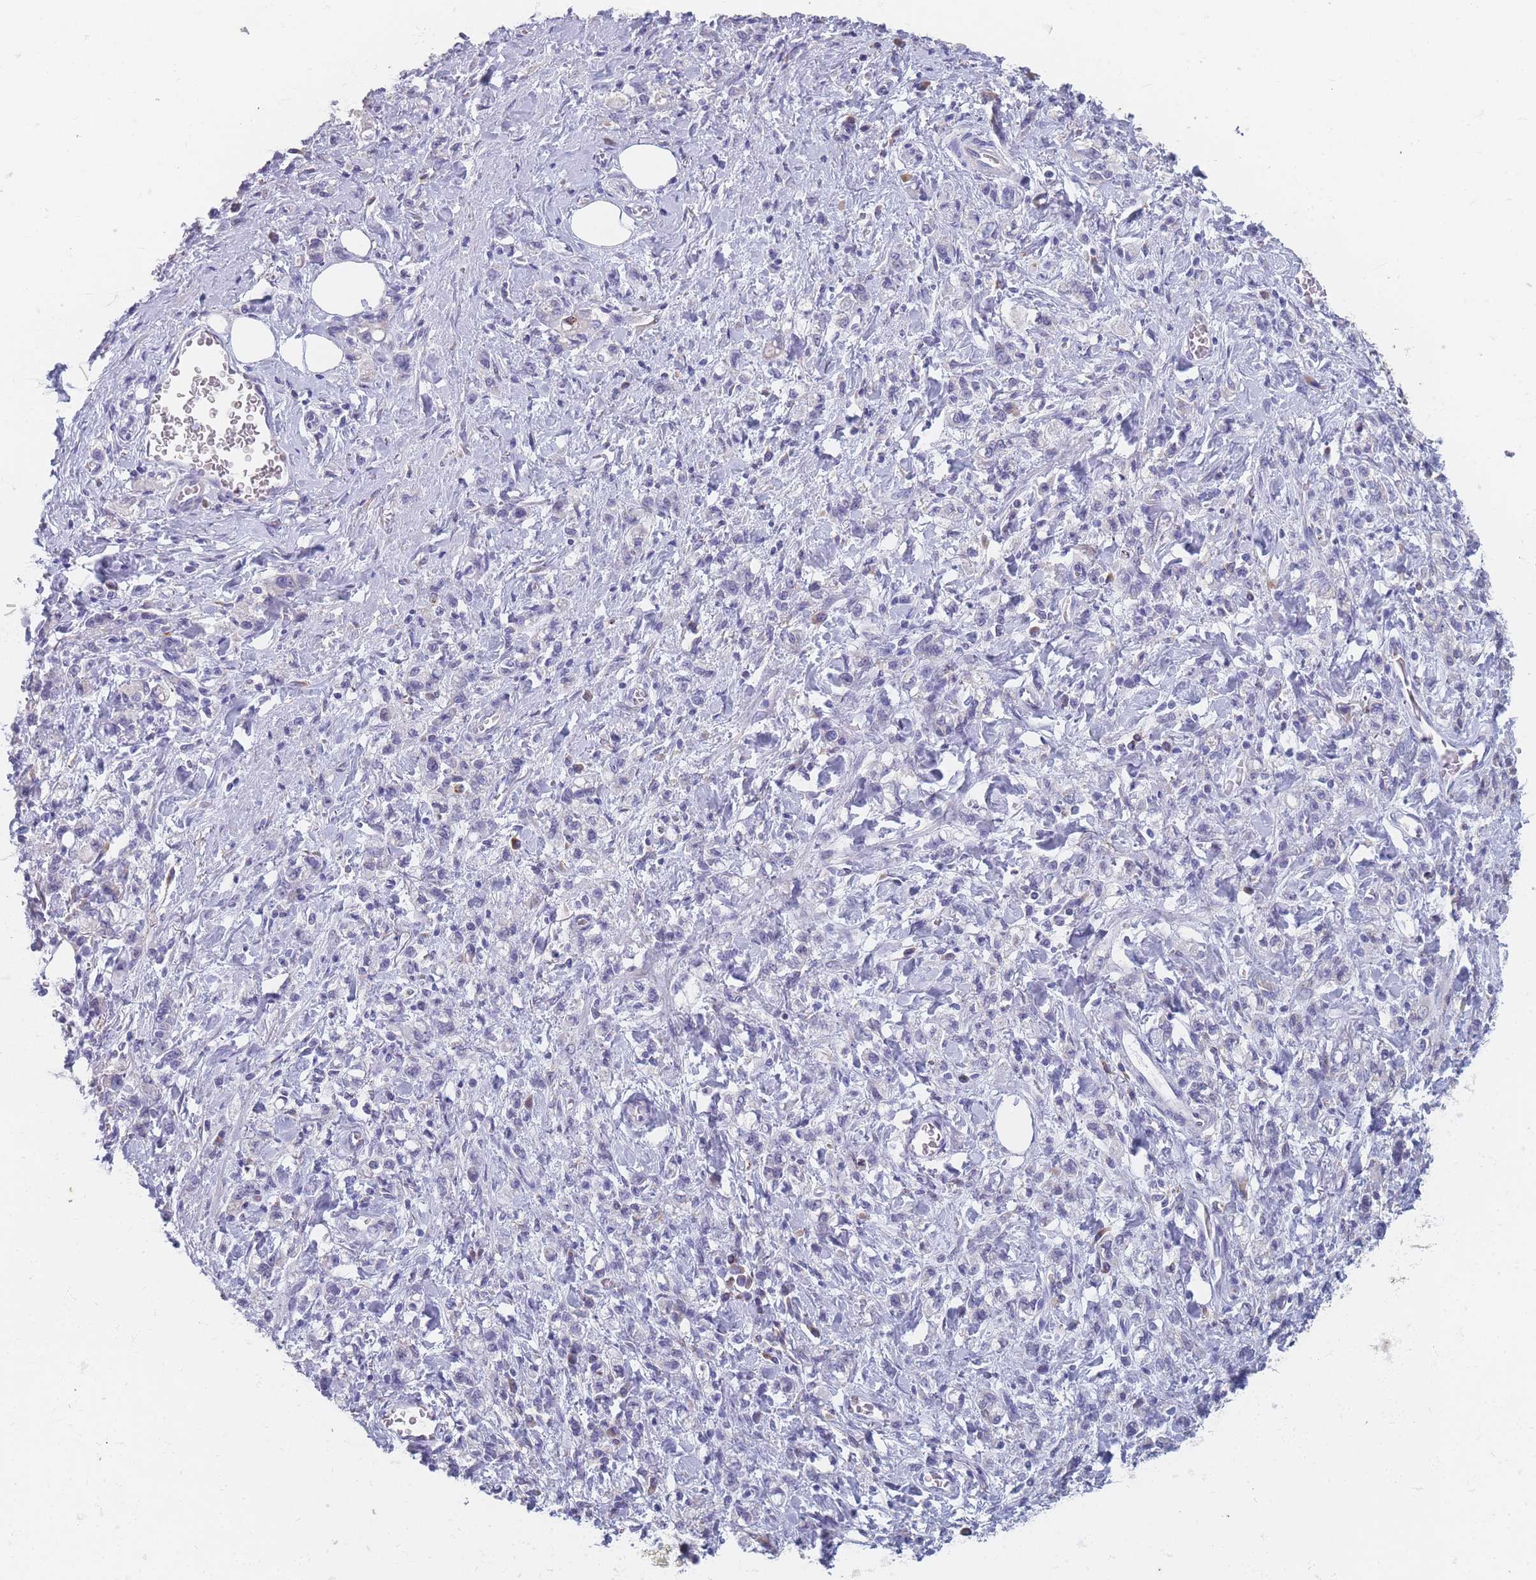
{"staining": {"intensity": "negative", "quantity": "none", "location": "none"}, "tissue": "stomach cancer", "cell_type": "Tumor cells", "image_type": "cancer", "snomed": [{"axis": "morphology", "description": "Adenocarcinoma, NOS"}, {"axis": "topography", "description": "Stomach"}], "caption": "Tumor cells are negative for brown protein staining in stomach cancer (adenocarcinoma).", "gene": "TMED10", "patient": {"sex": "male", "age": 77}}